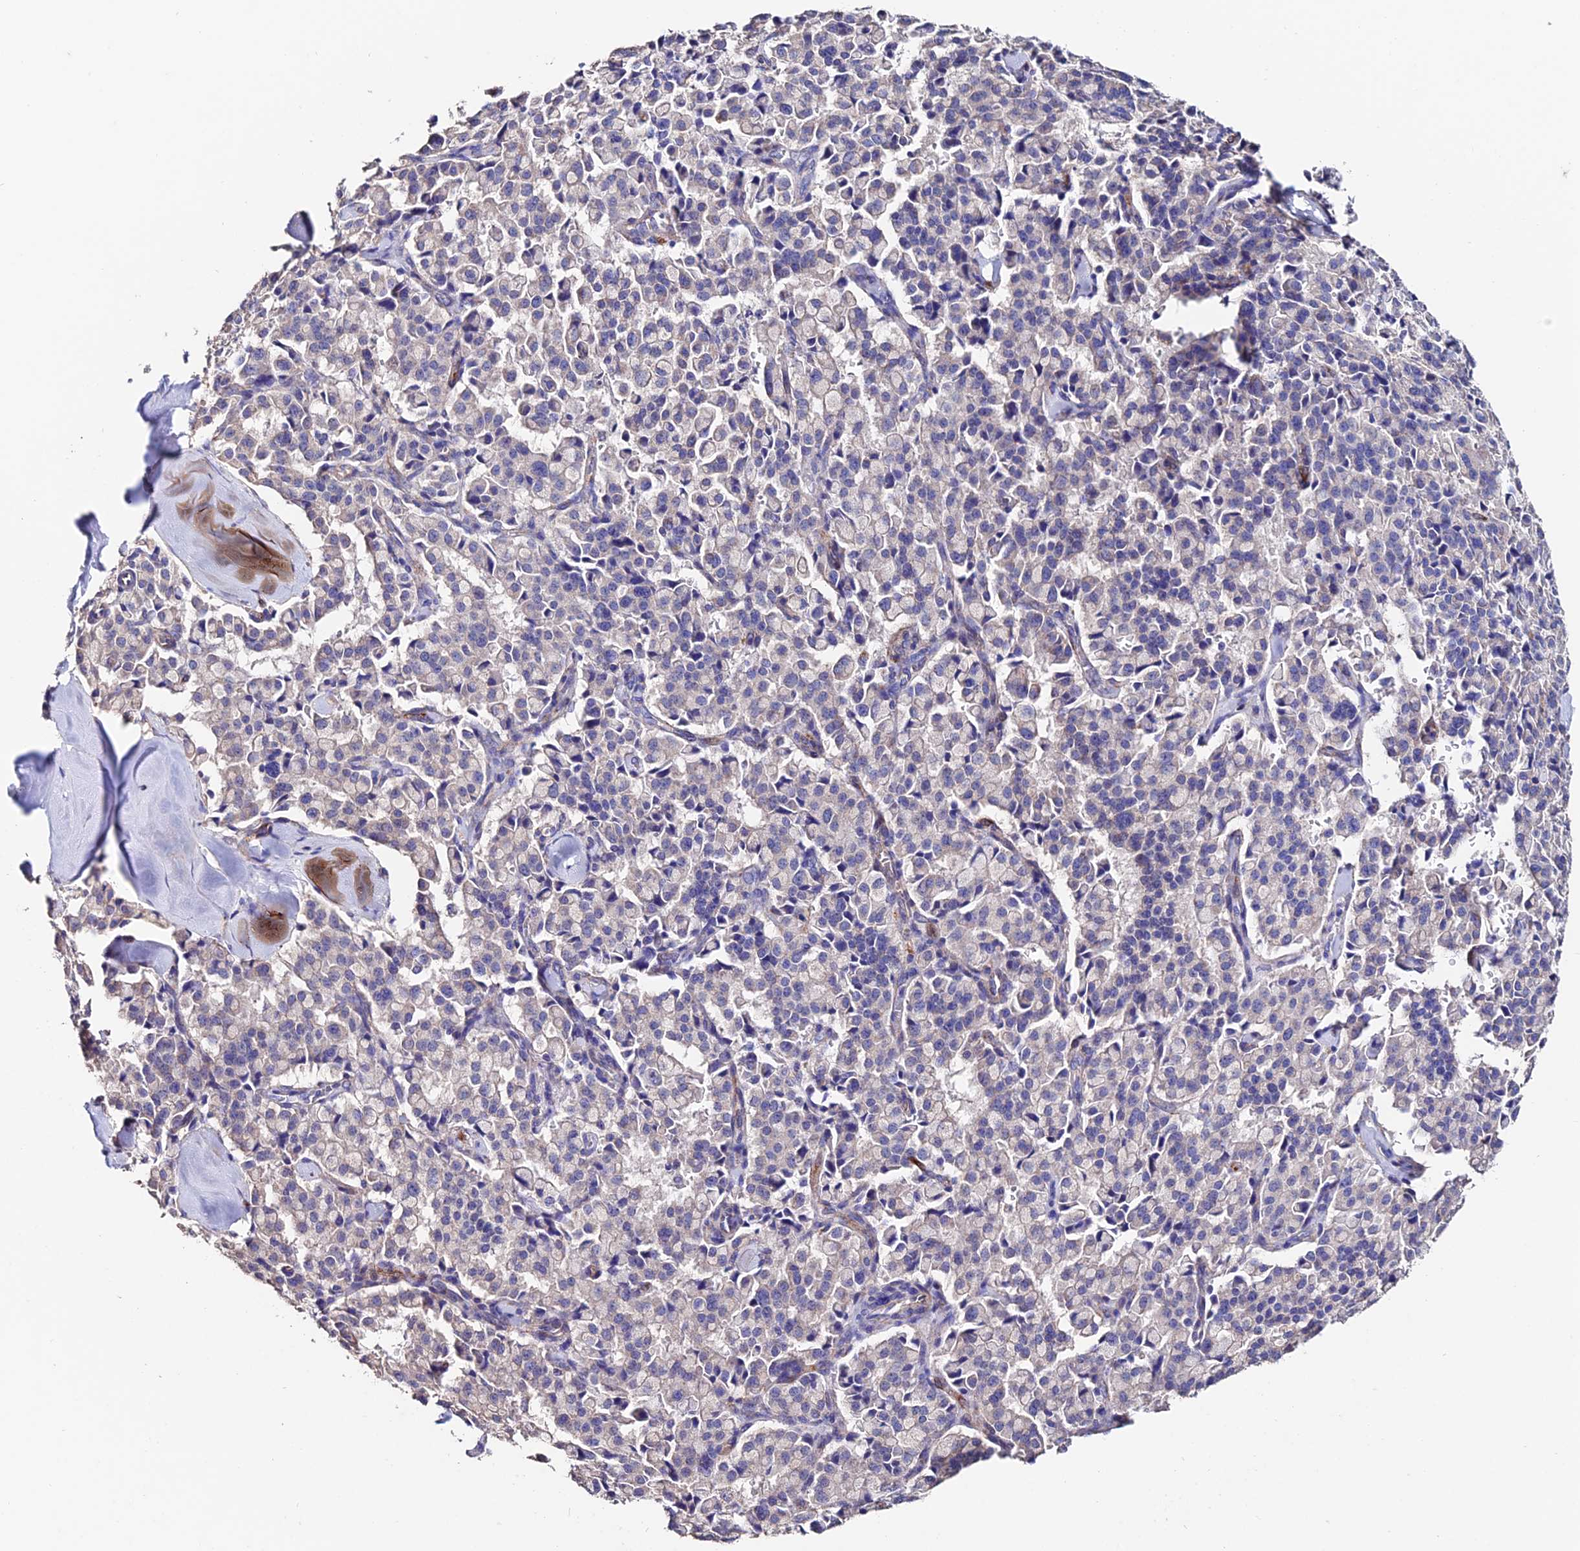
{"staining": {"intensity": "negative", "quantity": "none", "location": "none"}, "tissue": "pancreatic cancer", "cell_type": "Tumor cells", "image_type": "cancer", "snomed": [{"axis": "morphology", "description": "Adenocarcinoma, NOS"}, {"axis": "topography", "description": "Pancreas"}], "caption": "DAB immunohistochemical staining of human pancreatic cancer reveals no significant staining in tumor cells.", "gene": "ESM1", "patient": {"sex": "male", "age": 65}}